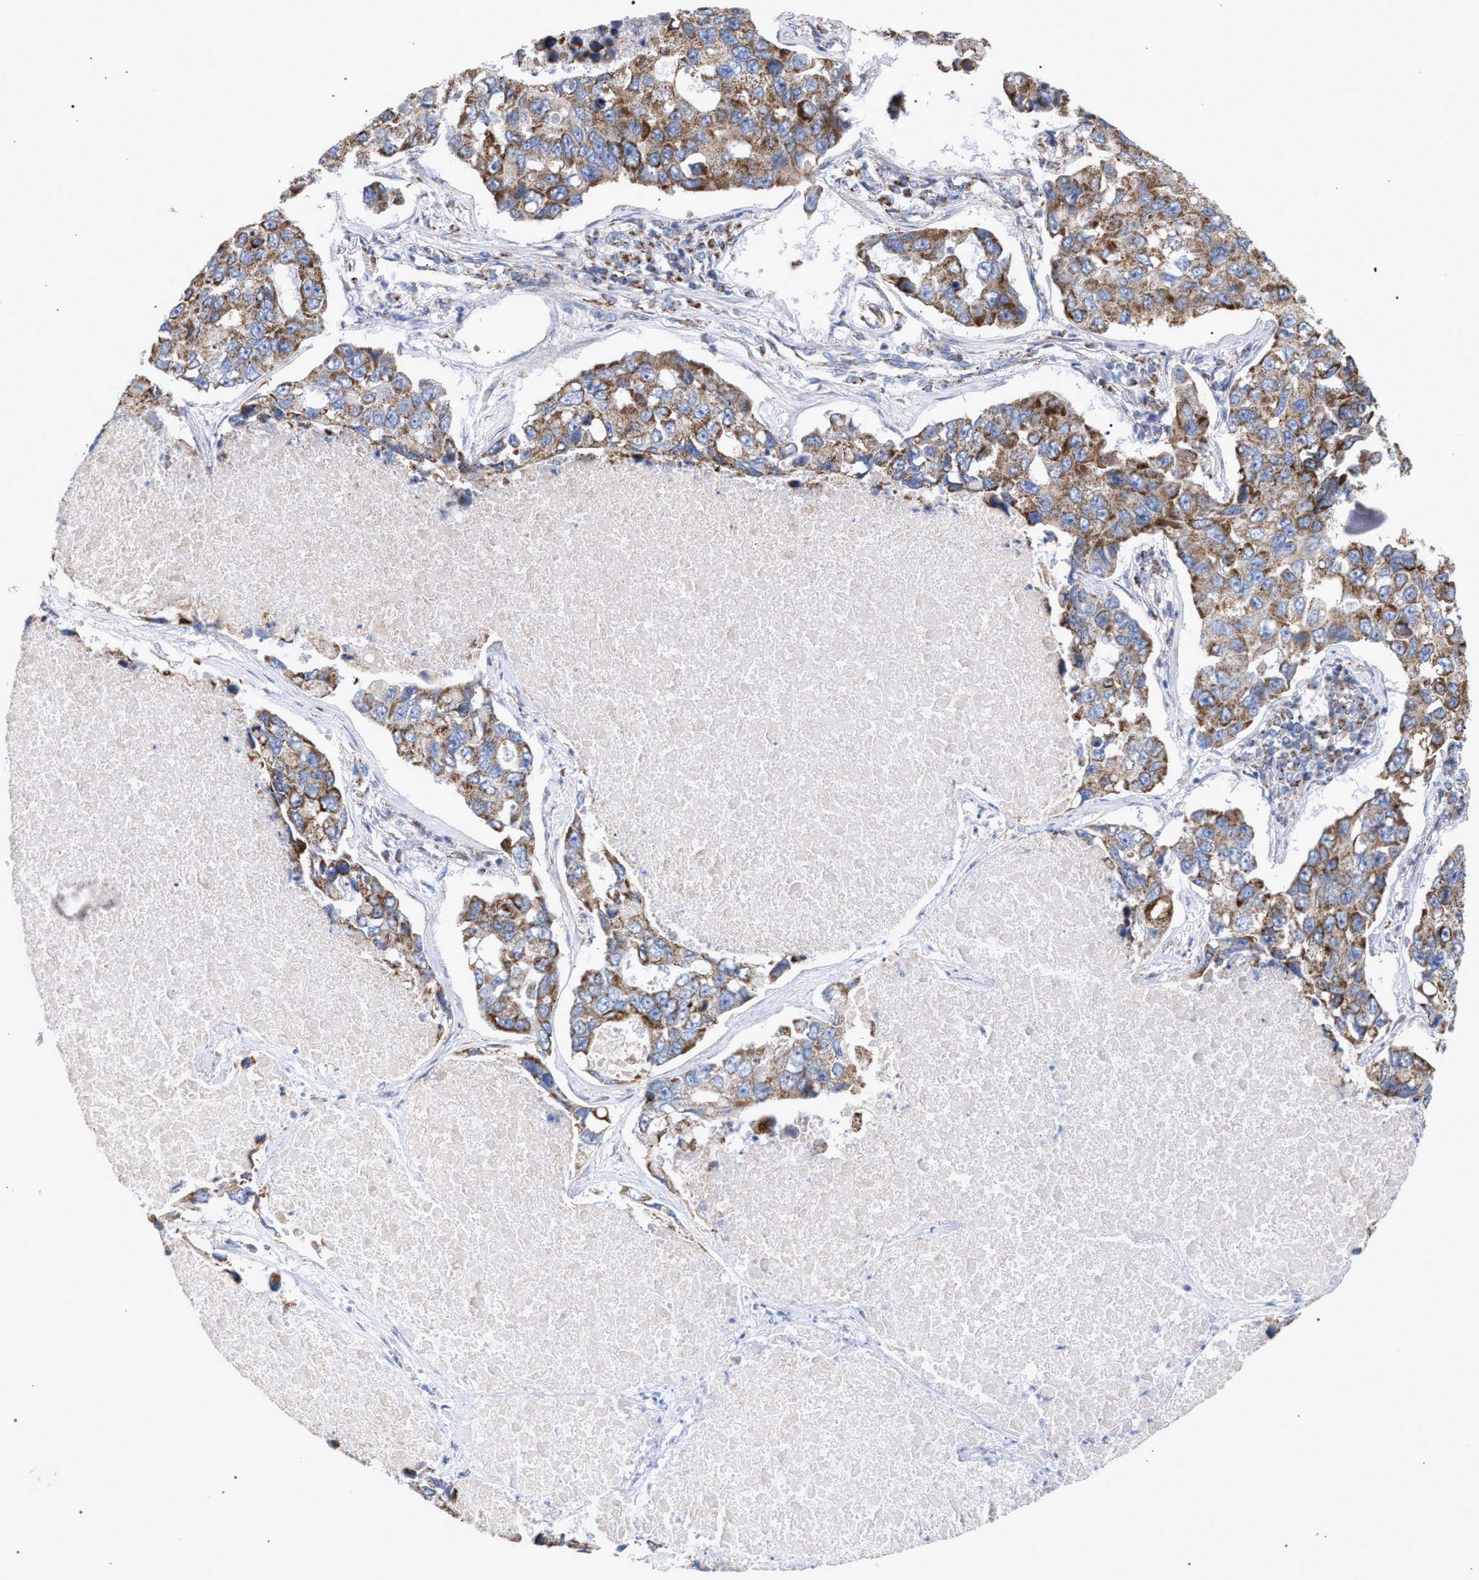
{"staining": {"intensity": "moderate", "quantity": ">75%", "location": "cytoplasmic/membranous"}, "tissue": "lung cancer", "cell_type": "Tumor cells", "image_type": "cancer", "snomed": [{"axis": "morphology", "description": "Adenocarcinoma, NOS"}, {"axis": "topography", "description": "Lung"}], "caption": "Lung cancer stained with a brown dye displays moderate cytoplasmic/membranous positive staining in approximately >75% of tumor cells.", "gene": "ECI2", "patient": {"sex": "male", "age": 64}}